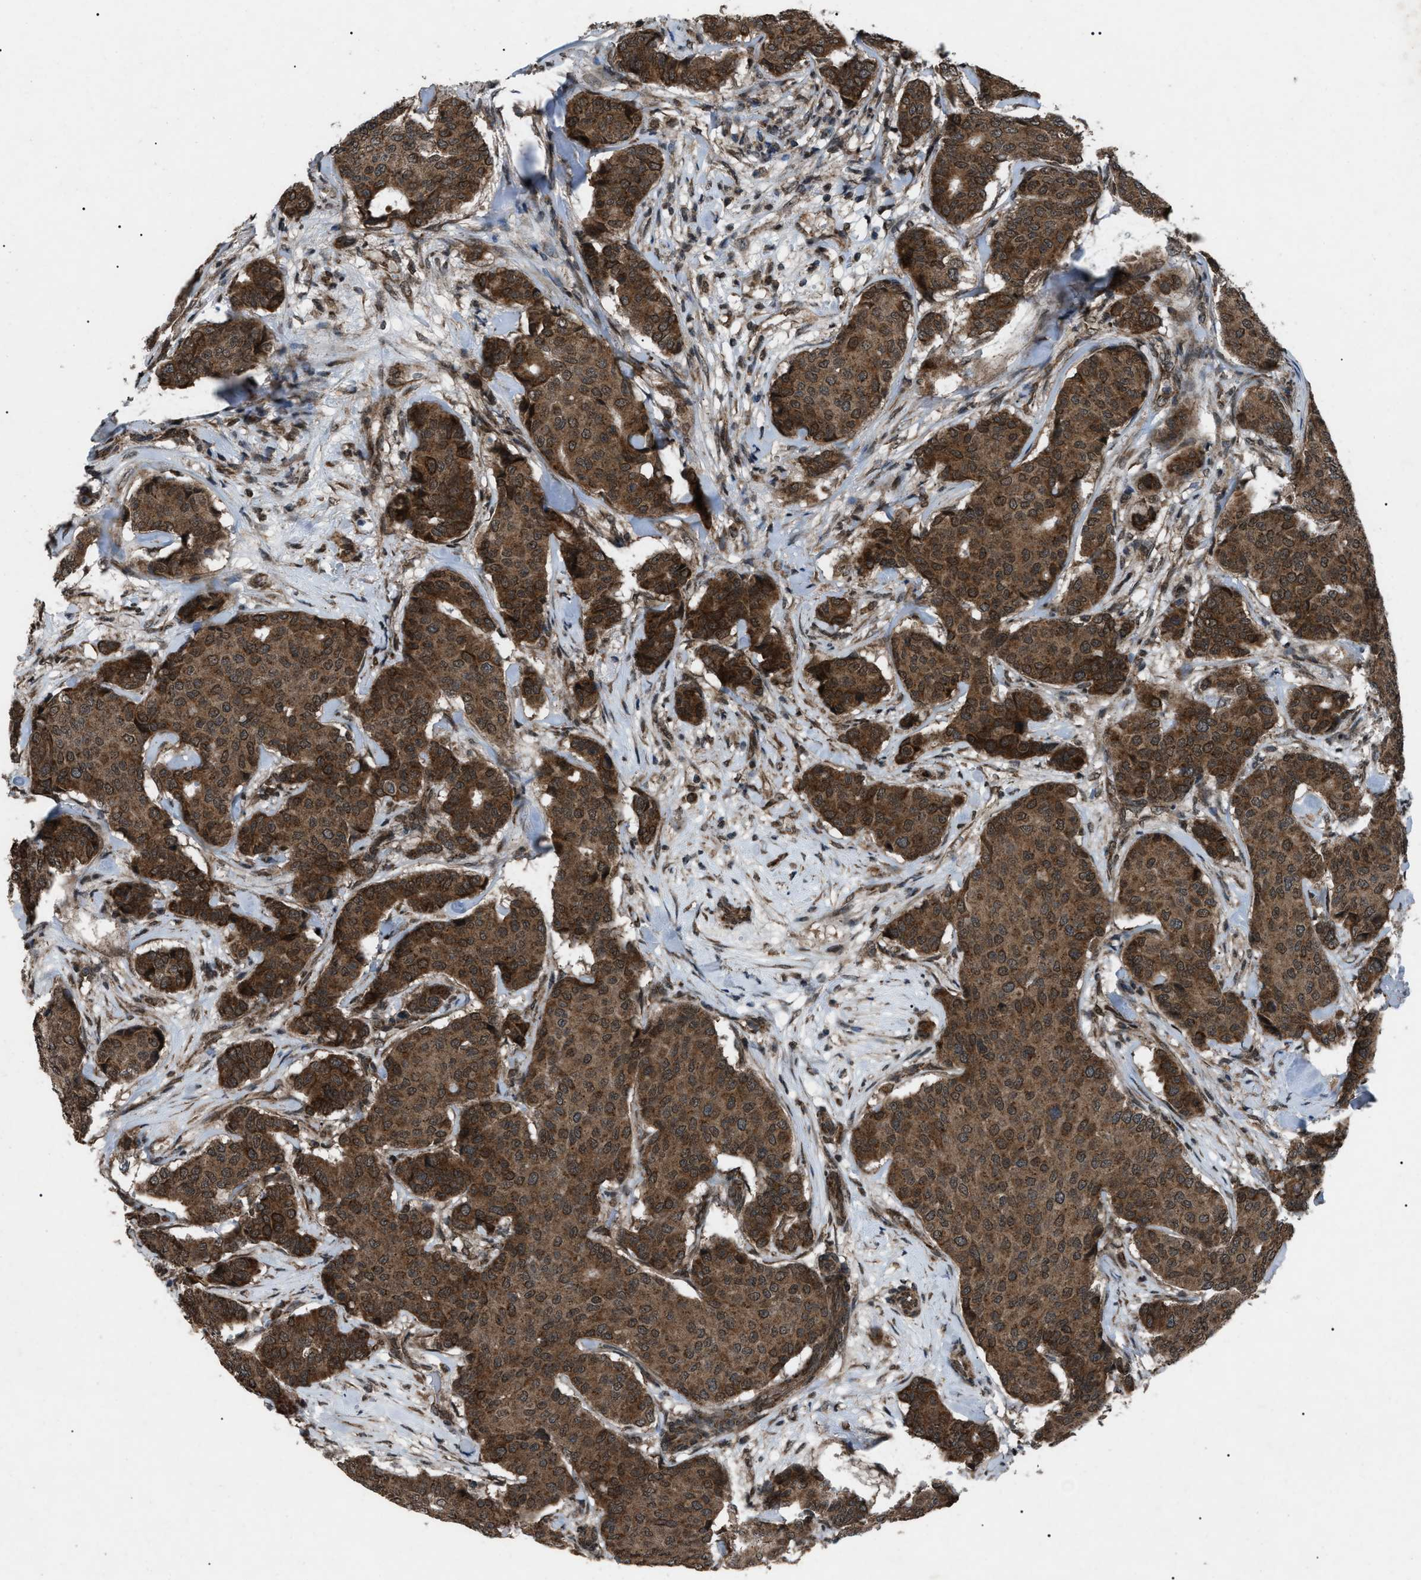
{"staining": {"intensity": "strong", "quantity": ">75%", "location": "cytoplasmic/membranous"}, "tissue": "breast cancer", "cell_type": "Tumor cells", "image_type": "cancer", "snomed": [{"axis": "morphology", "description": "Duct carcinoma"}, {"axis": "topography", "description": "Breast"}], "caption": "Immunohistochemistry (DAB (3,3'-diaminobenzidine)) staining of breast cancer displays strong cytoplasmic/membranous protein expression in about >75% of tumor cells.", "gene": "ZFAND2A", "patient": {"sex": "female", "age": 75}}